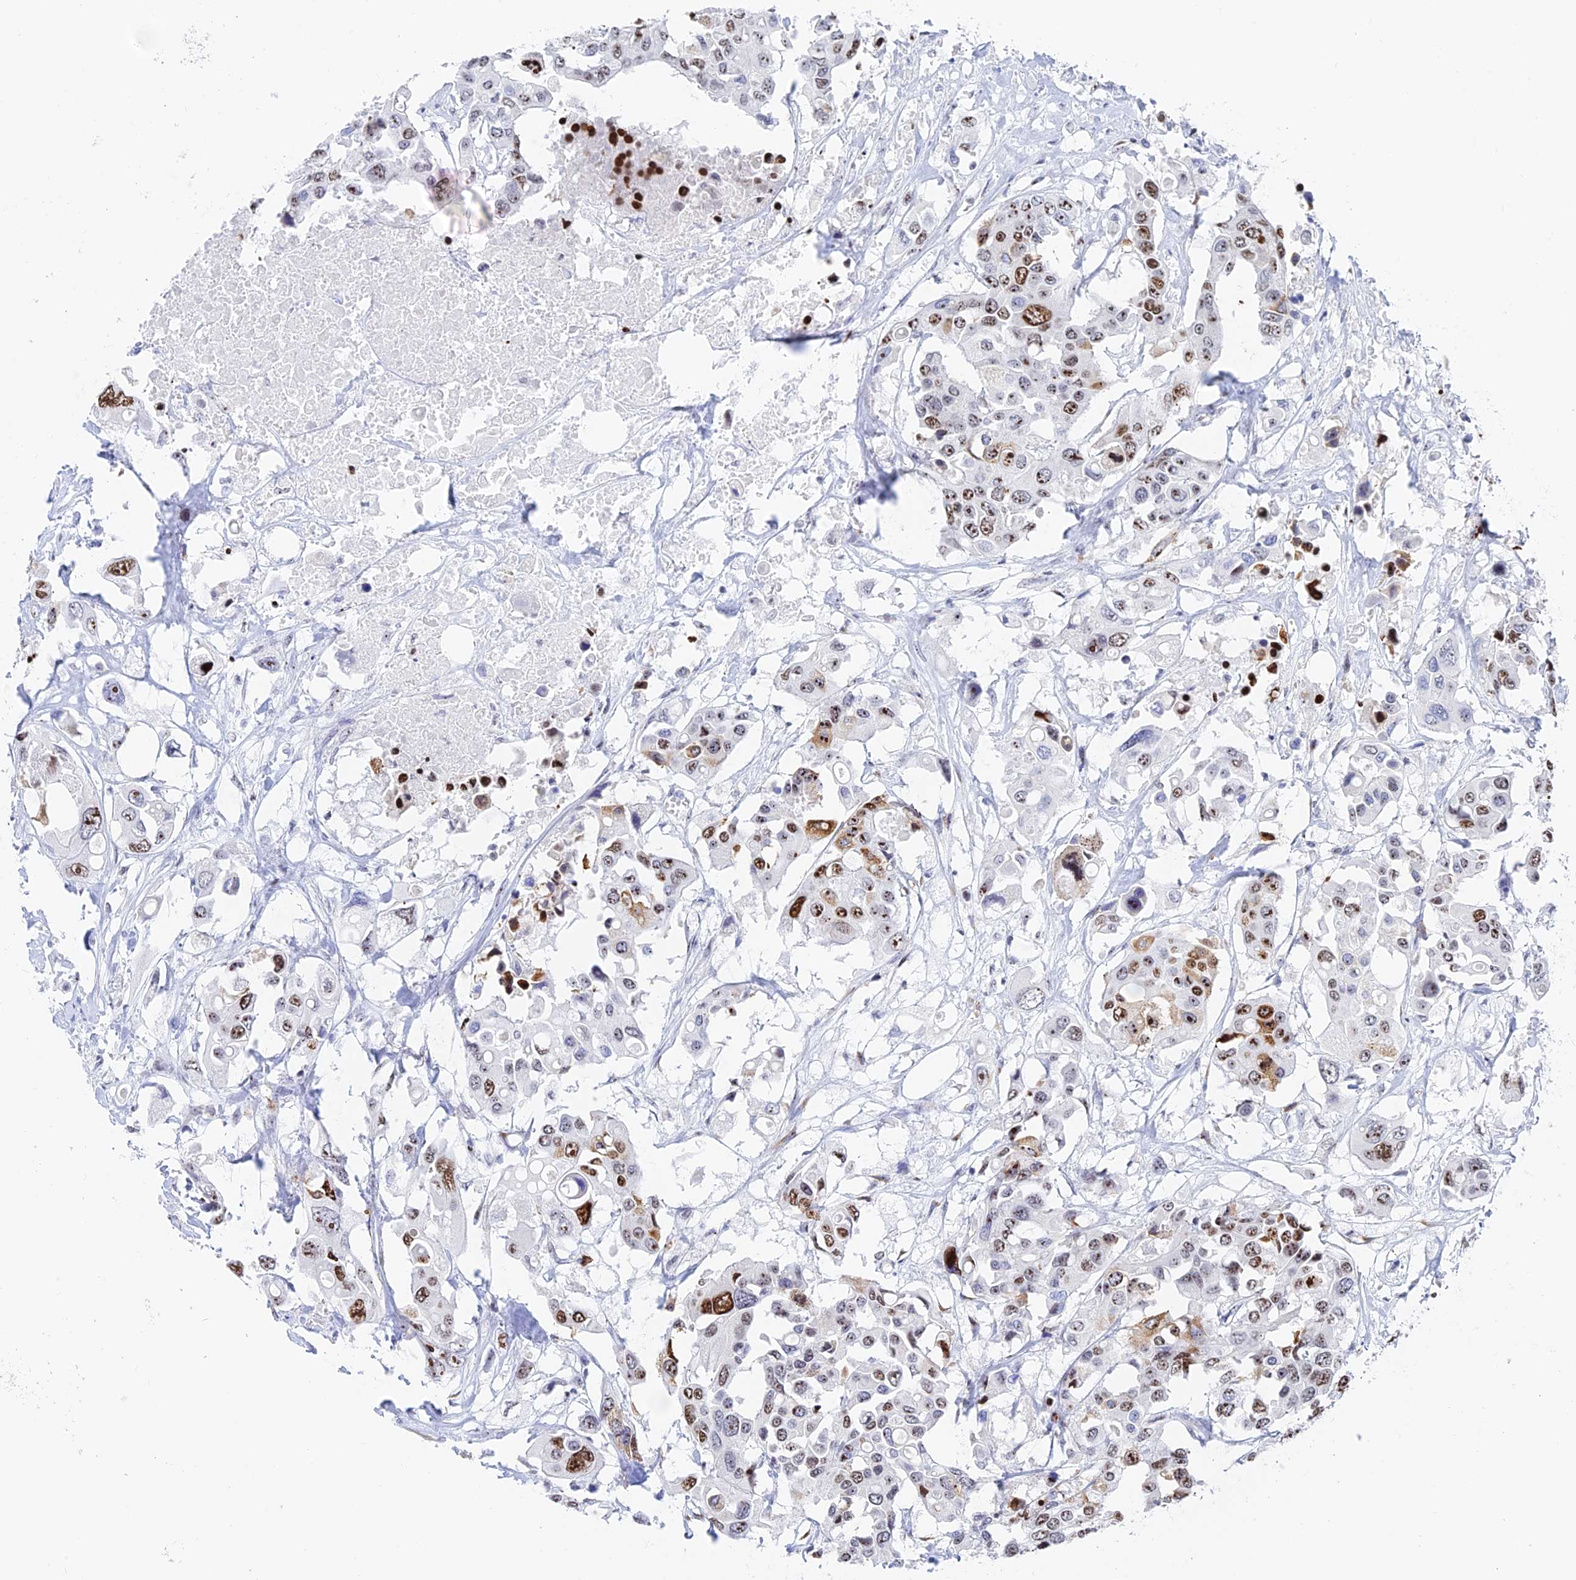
{"staining": {"intensity": "moderate", "quantity": "25%-75%", "location": "nuclear"}, "tissue": "colorectal cancer", "cell_type": "Tumor cells", "image_type": "cancer", "snomed": [{"axis": "morphology", "description": "Adenocarcinoma, NOS"}, {"axis": "topography", "description": "Colon"}], "caption": "The micrograph displays immunohistochemical staining of adenocarcinoma (colorectal). There is moderate nuclear staining is identified in about 25%-75% of tumor cells. The staining was performed using DAB (3,3'-diaminobenzidine), with brown indicating positive protein expression. Nuclei are stained blue with hematoxylin.", "gene": "RSL1D1", "patient": {"sex": "male", "age": 77}}